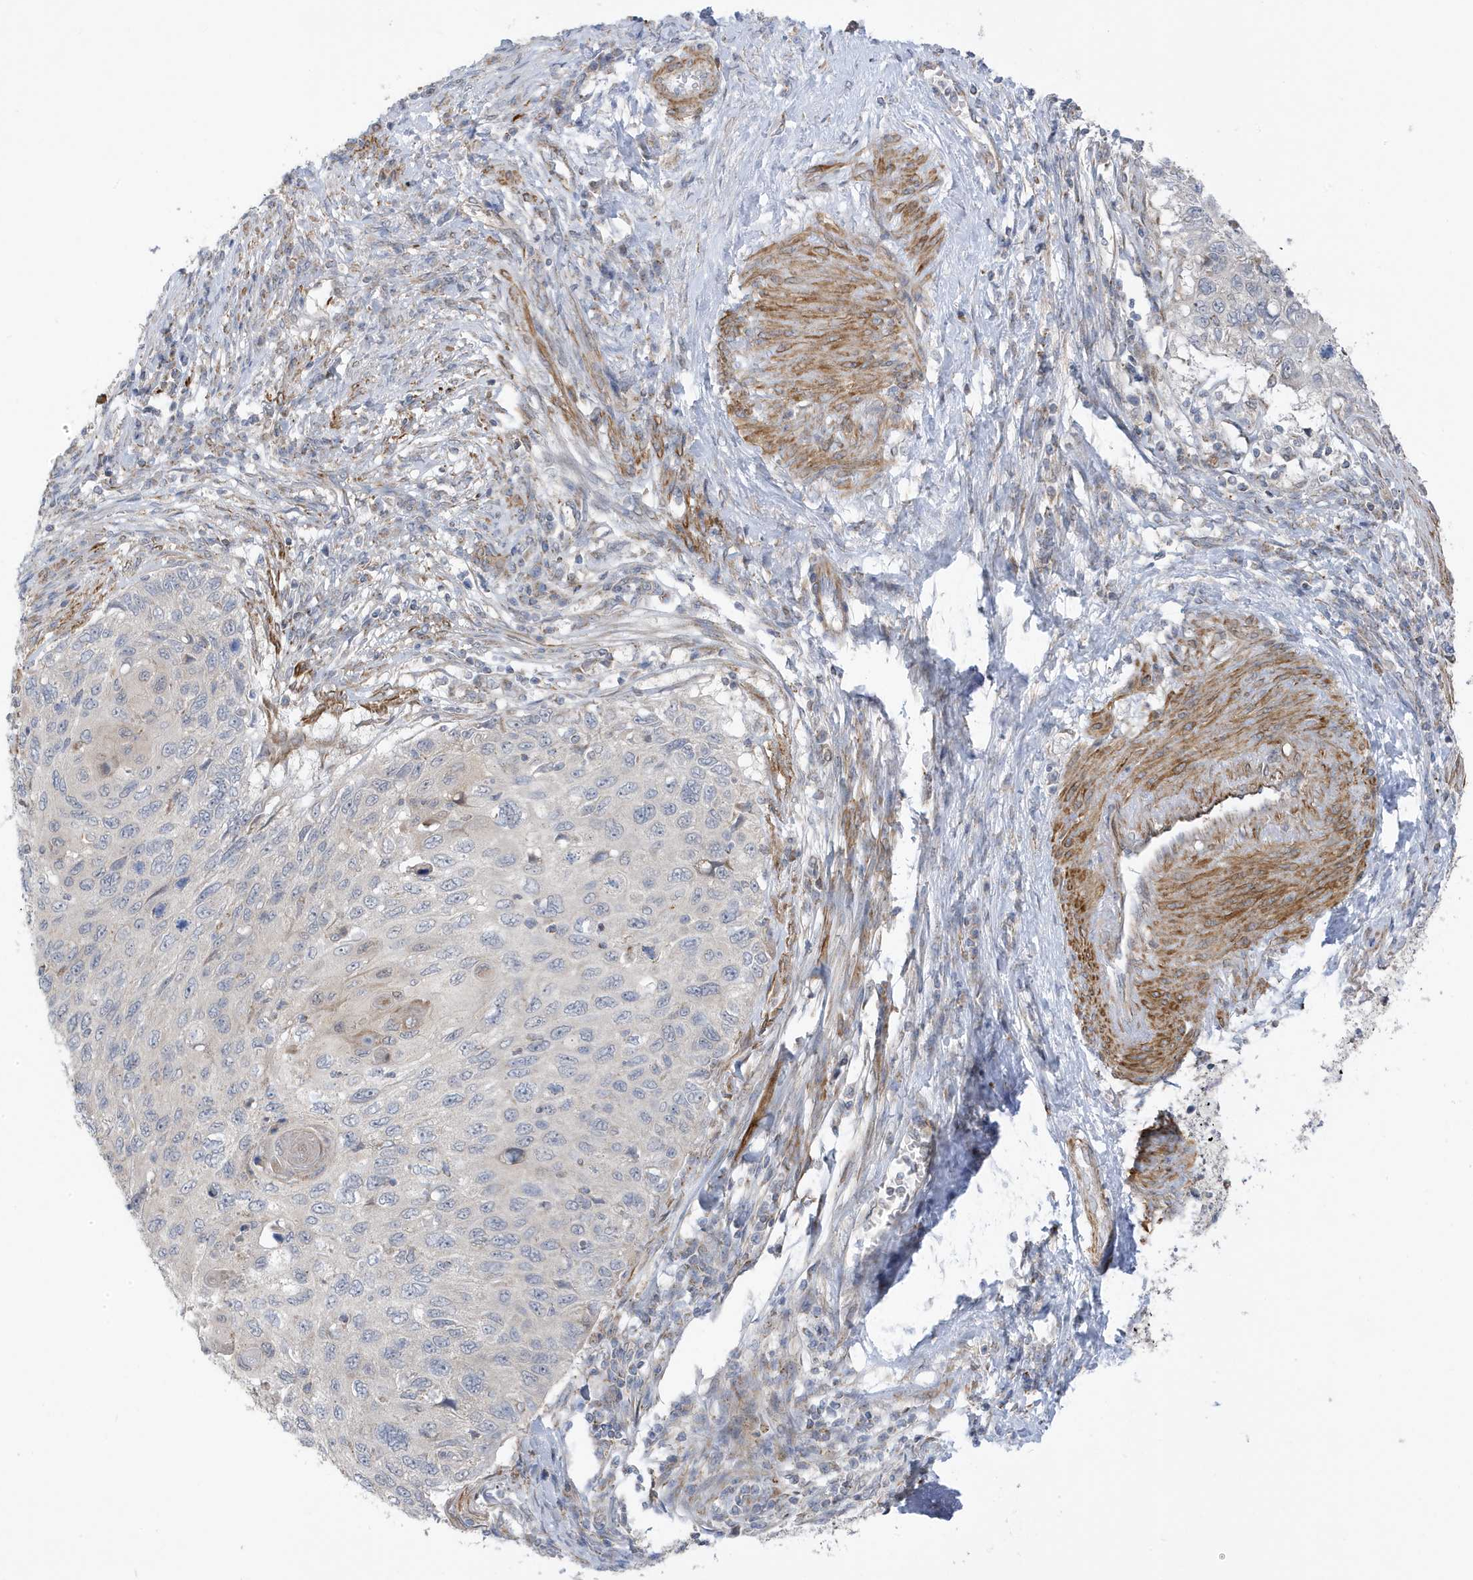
{"staining": {"intensity": "negative", "quantity": "none", "location": "none"}, "tissue": "cervical cancer", "cell_type": "Tumor cells", "image_type": "cancer", "snomed": [{"axis": "morphology", "description": "Squamous cell carcinoma, NOS"}, {"axis": "topography", "description": "Cervix"}], "caption": "The image demonstrates no significant positivity in tumor cells of squamous cell carcinoma (cervical).", "gene": "ATP13A5", "patient": {"sex": "female", "age": 70}}